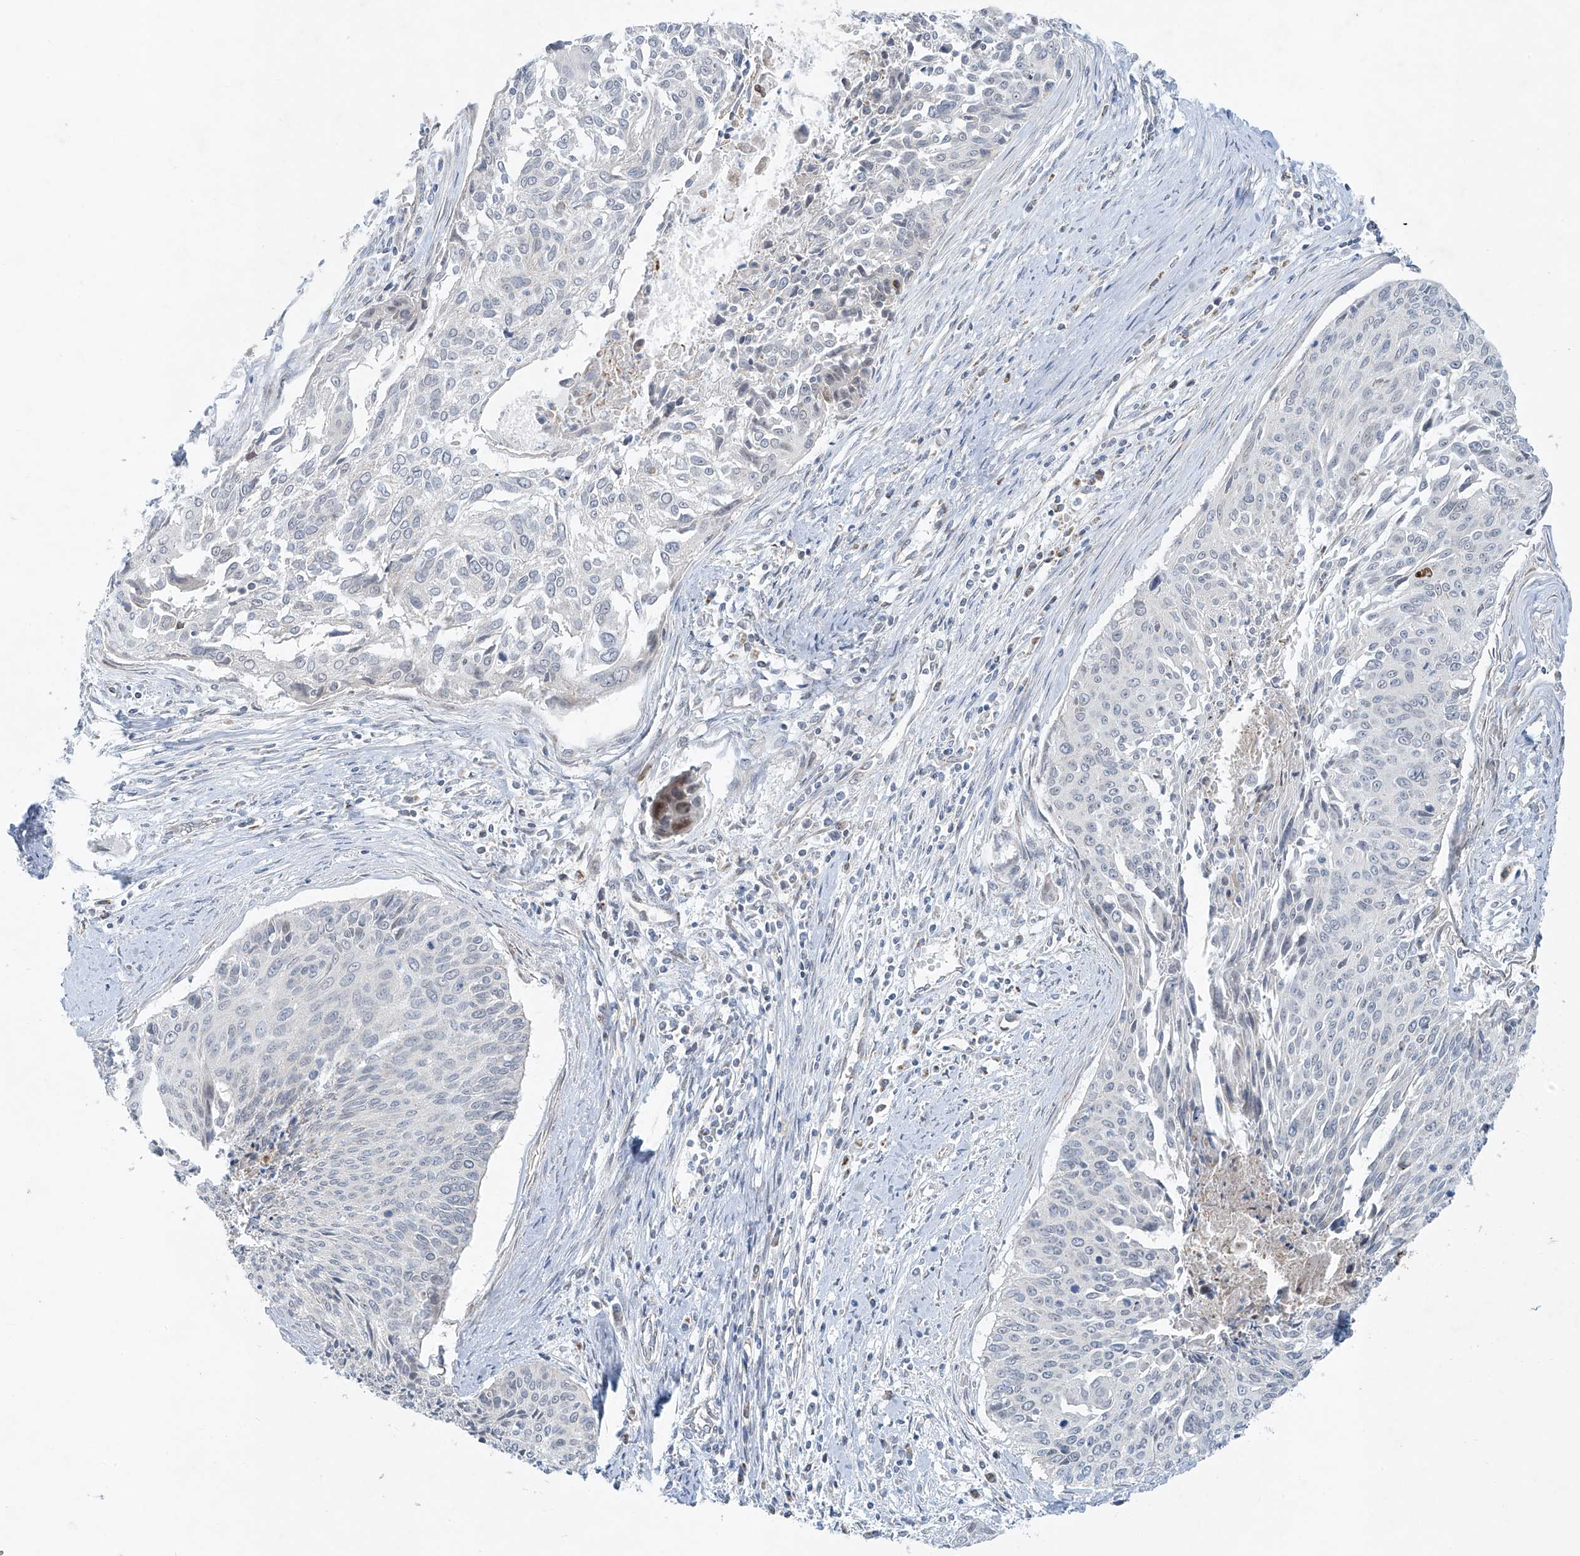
{"staining": {"intensity": "negative", "quantity": "none", "location": "none"}, "tissue": "cervical cancer", "cell_type": "Tumor cells", "image_type": "cancer", "snomed": [{"axis": "morphology", "description": "Squamous cell carcinoma, NOS"}, {"axis": "topography", "description": "Cervix"}], "caption": "High power microscopy histopathology image of an immunohistochemistry (IHC) image of squamous cell carcinoma (cervical), revealing no significant positivity in tumor cells. The staining was performed using DAB to visualize the protein expression in brown, while the nuclei were stained in blue with hematoxylin (Magnification: 20x).", "gene": "SMDT1", "patient": {"sex": "female", "age": 55}}